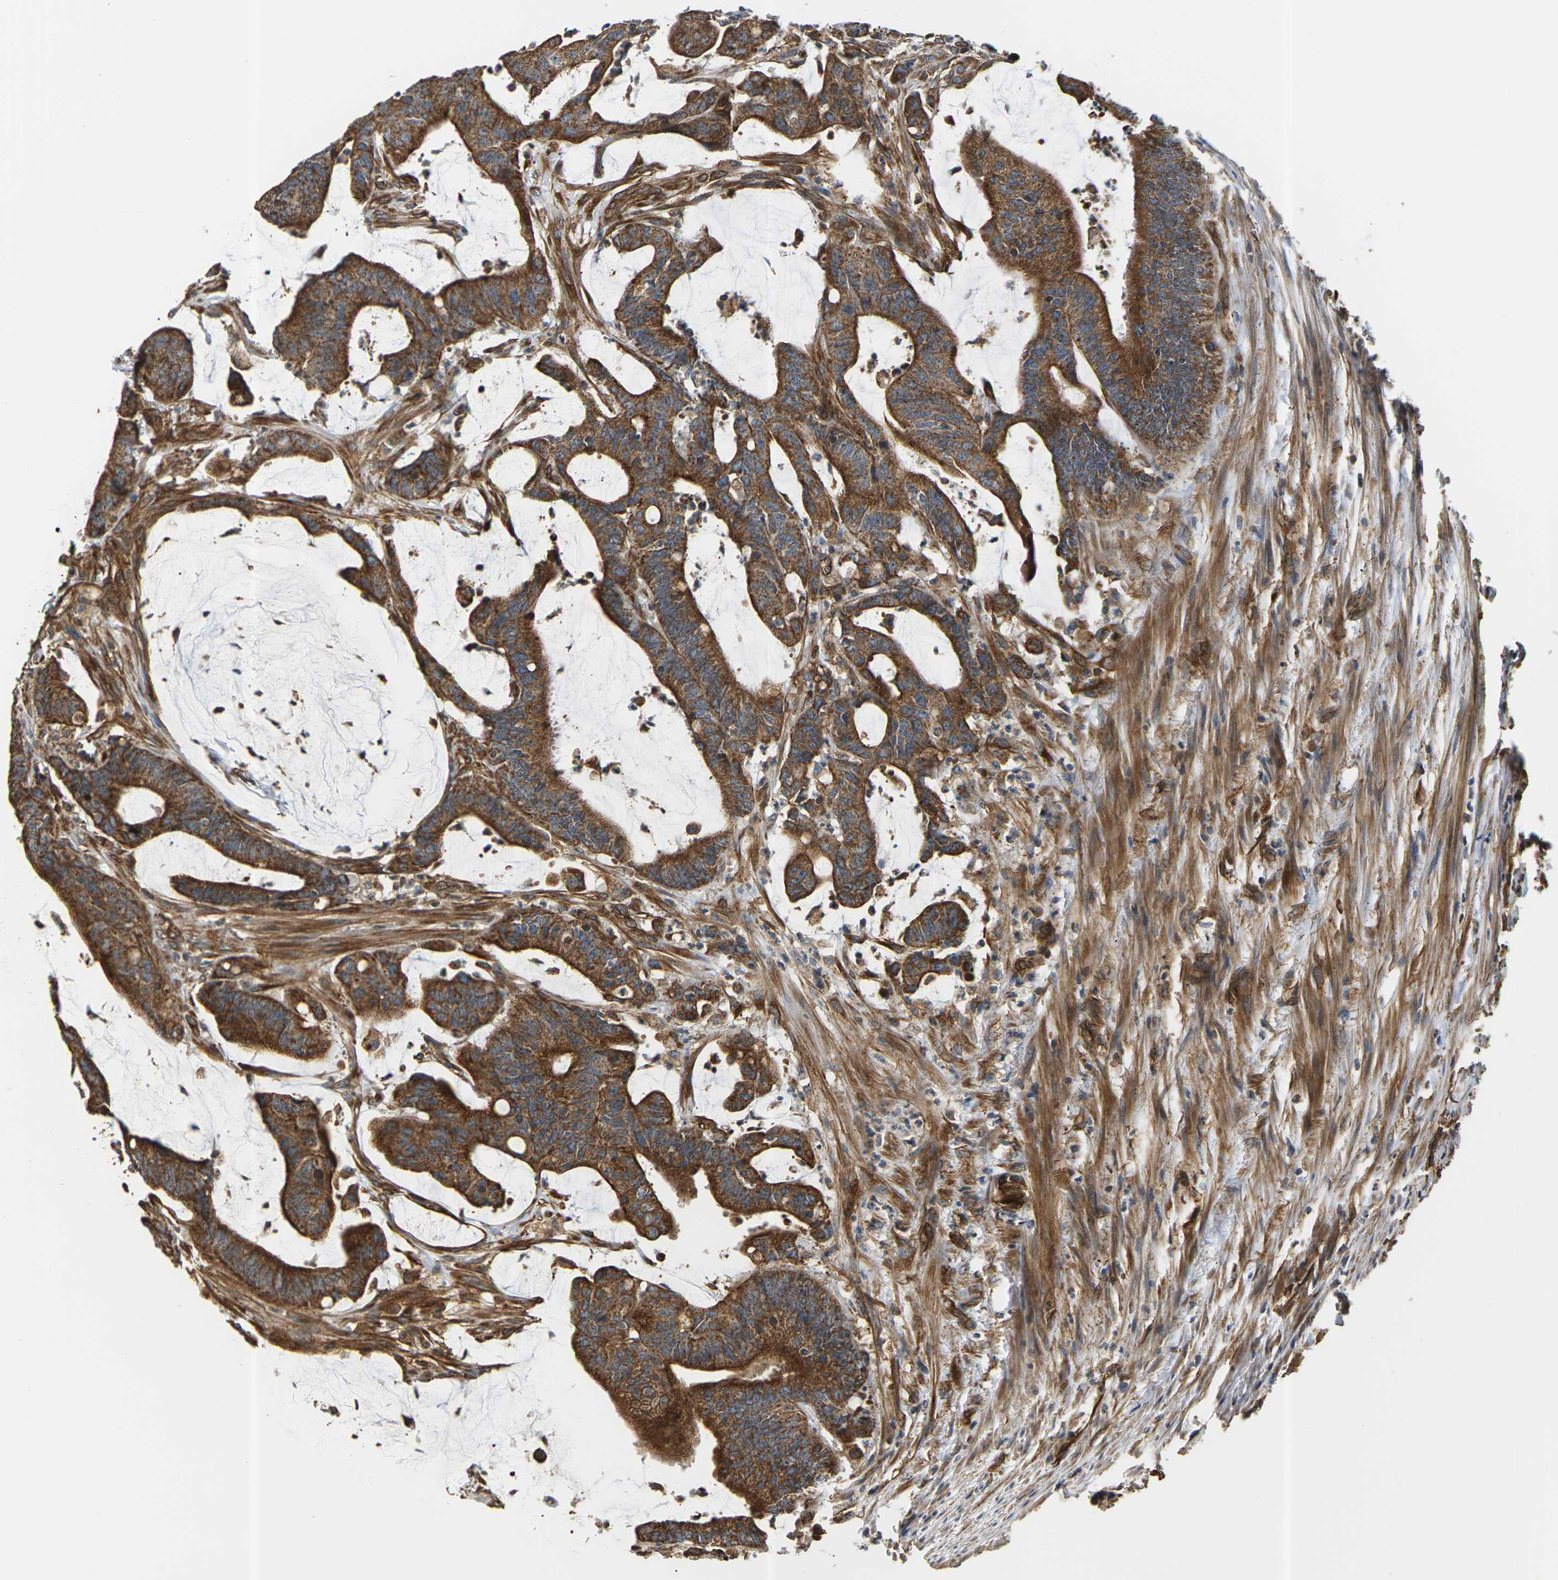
{"staining": {"intensity": "strong", "quantity": ">75%", "location": "cytoplasmic/membranous"}, "tissue": "colorectal cancer", "cell_type": "Tumor cells", "image_type": "cancer", "snomed": [{"axis": "morphology", "description": "Adenocarcinoma, NOS"}, {"axis": "topography", "description": "Rectum"}], "caption": "Strong cytoplasmic/membranous protein positivity is appreciated in about >75% of tumor cells in adenocarcinoma (colorectal).", "gene": "PCDHB4", "patient": {"sex": "female", "age": 66}}